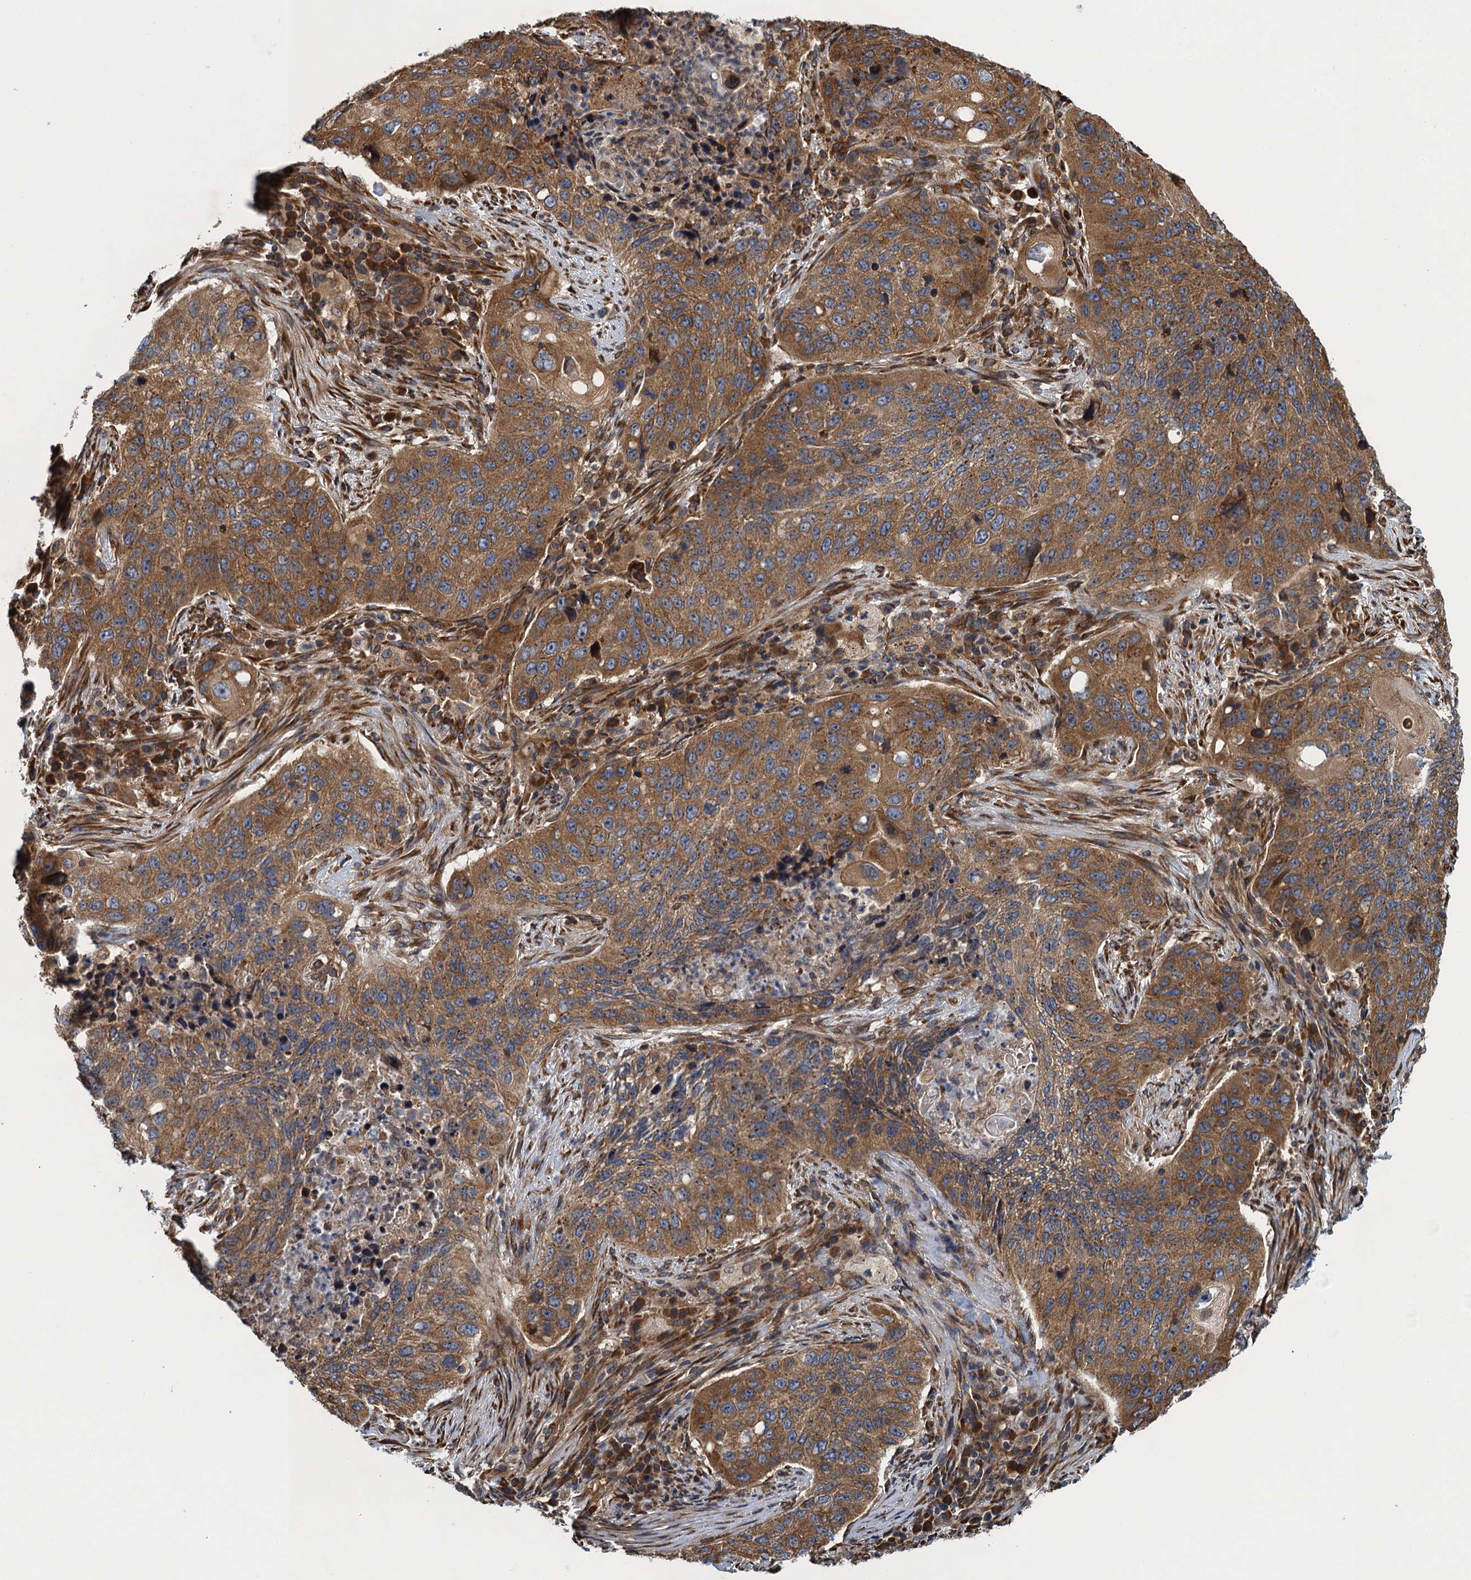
{"staining": {"intensity": "moderate", "quantity": ">75%", "location": "cytoplasmic/membranous"}, "tissue": "lung cancer", "cell_type": "Tumor cells", "image_type": "cancer", "snomed": [{"axis": "morphology", "description": "Squamous cell carcinoma, NOS"}, {"axis": "topography", "description": "Lung"}], "caption": "Immunohistochemical staining of lung cancer exhibits moderate cytoplasmic/membranous protein staining in approximately >75% of tumor cells.", "gene": "MDM1", "patient": {"sex": "female", "age": 63}}